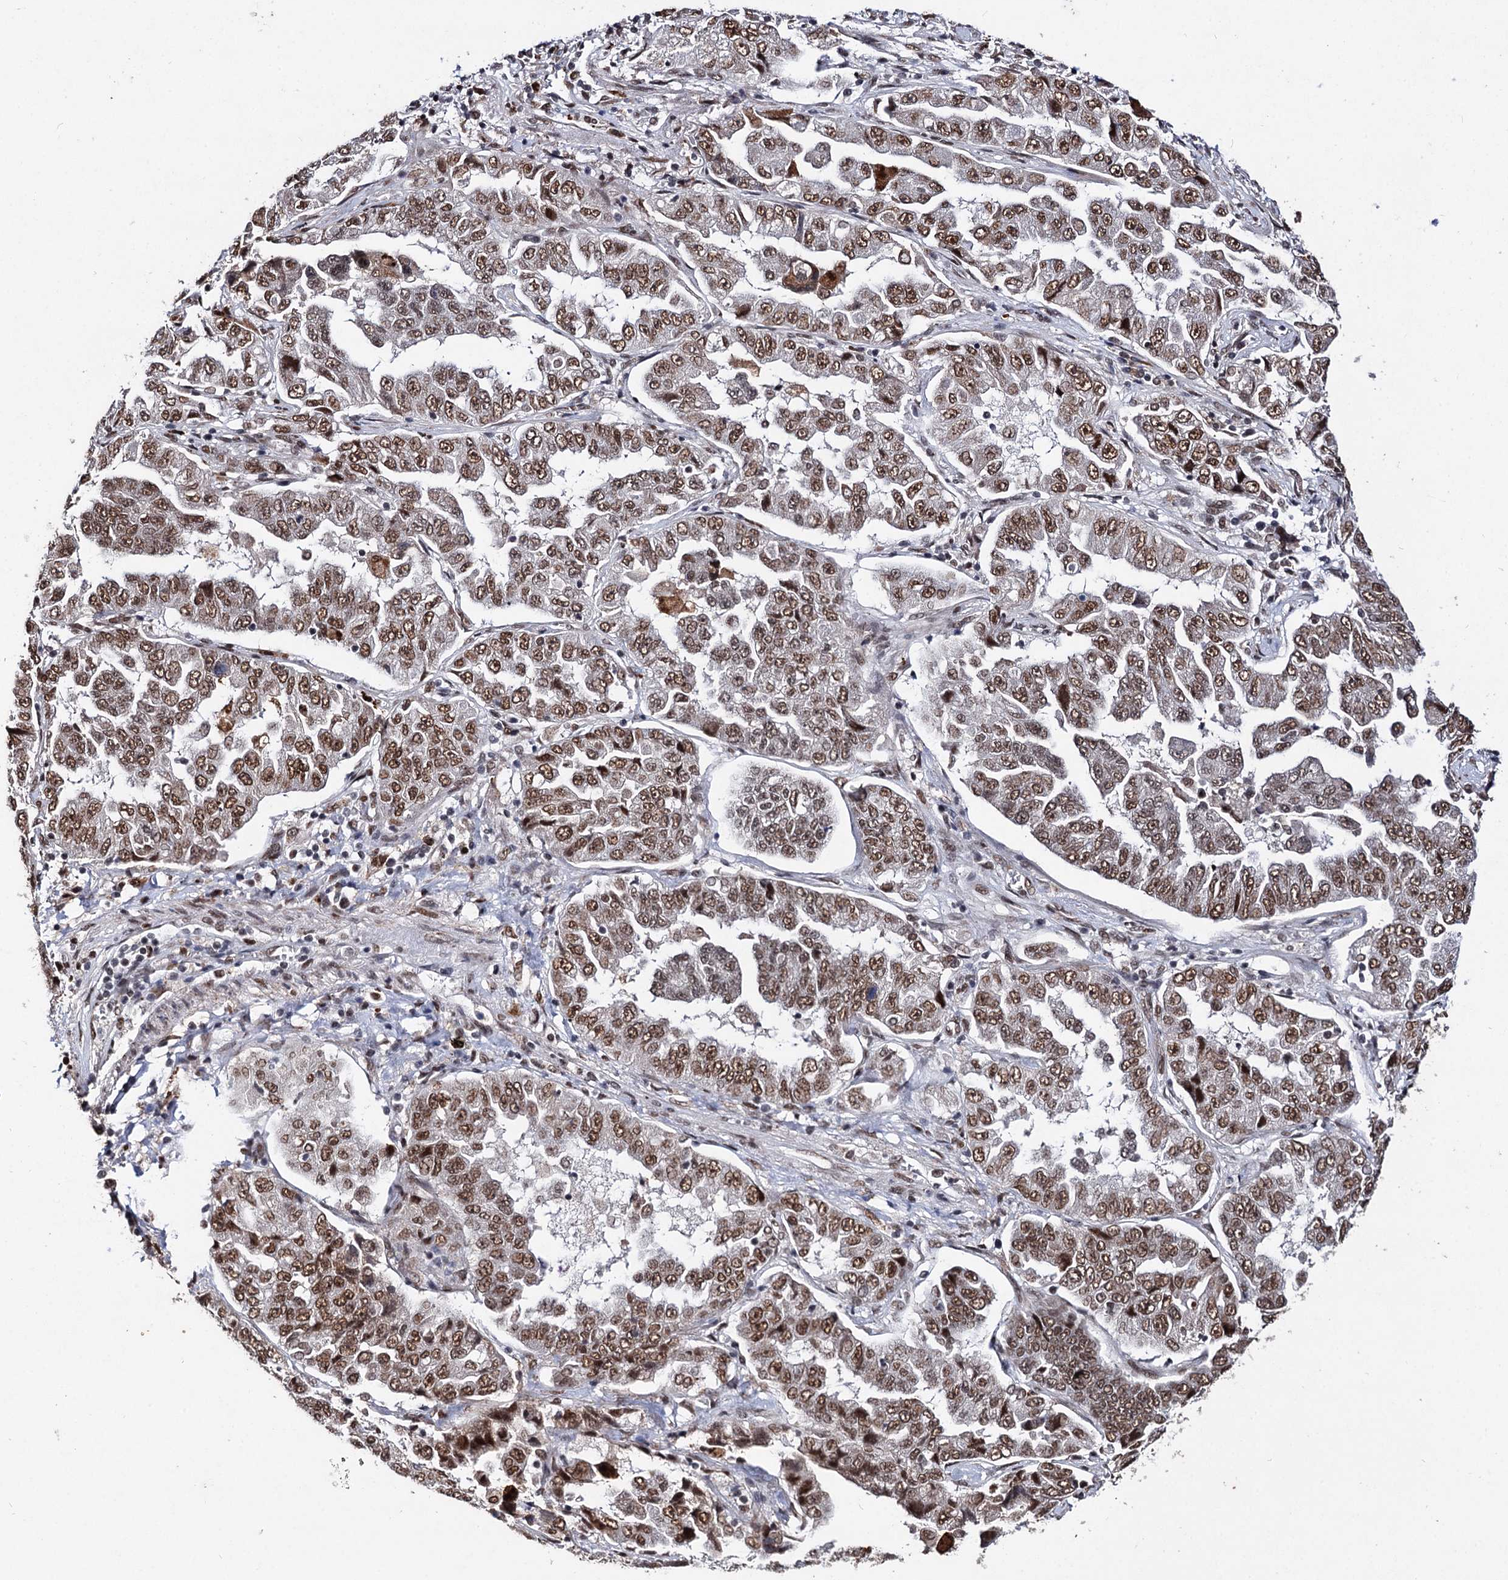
{"staining": {"intensity": "moderate", "quantity": ">75%", "location": "nuclear"}, "tissue": "lung cancer", "cell_type": "Tumor cells", "image_type": "cancer", "snomed": [{"axis": "morphology", "description": "Adenocarcinoma, NOS"}, {"axis": "topography", "description": "Lung"}], "caption": "Moderate nuclear protein staining is seen in about >75% of tumor cells in lung adenocarcinoma. Nuclei are stained in blue.", "gene": "MATR3", "patient": {"sex": "female", "age": 51}}